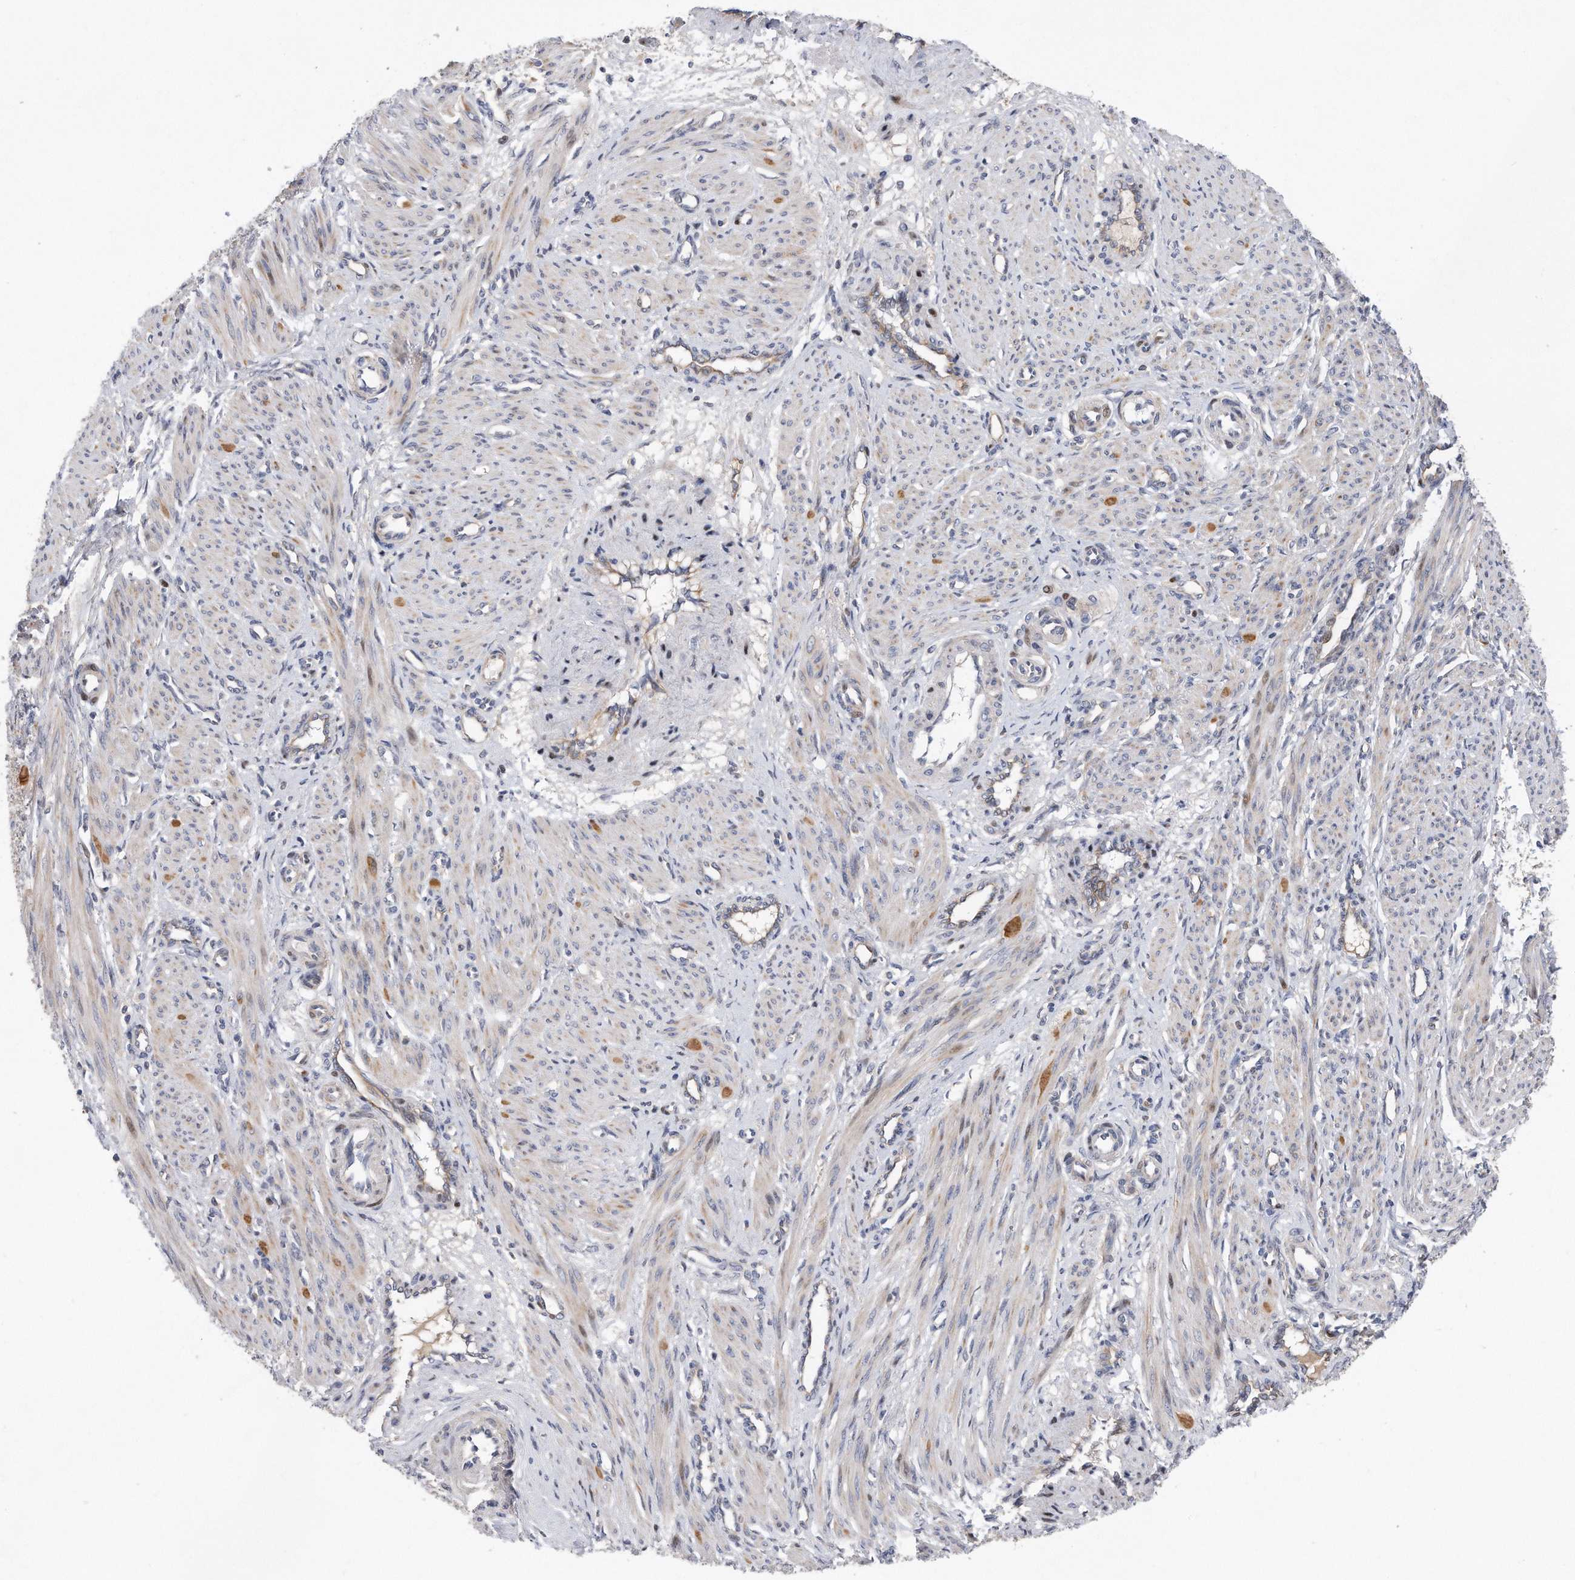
{"staining": {"intensity": "weak", "quantity": "<25%", "location": "nuclear"}, "tissue": "smooth muscle", "cell_type": "Smooth muscle cells", "image_type": "normal", "snomed": [{"axis": "morphology", "description": "Normal tissue, NOS"}, {"axis": "topography", "description": "Endometrium"}], "caption": "Protein analysis of normal smooth muscle demonstrates no significant expression in smooth muscle cells.", "gene": "CDH12", "patient": {"sex": "female", "age": 33}}